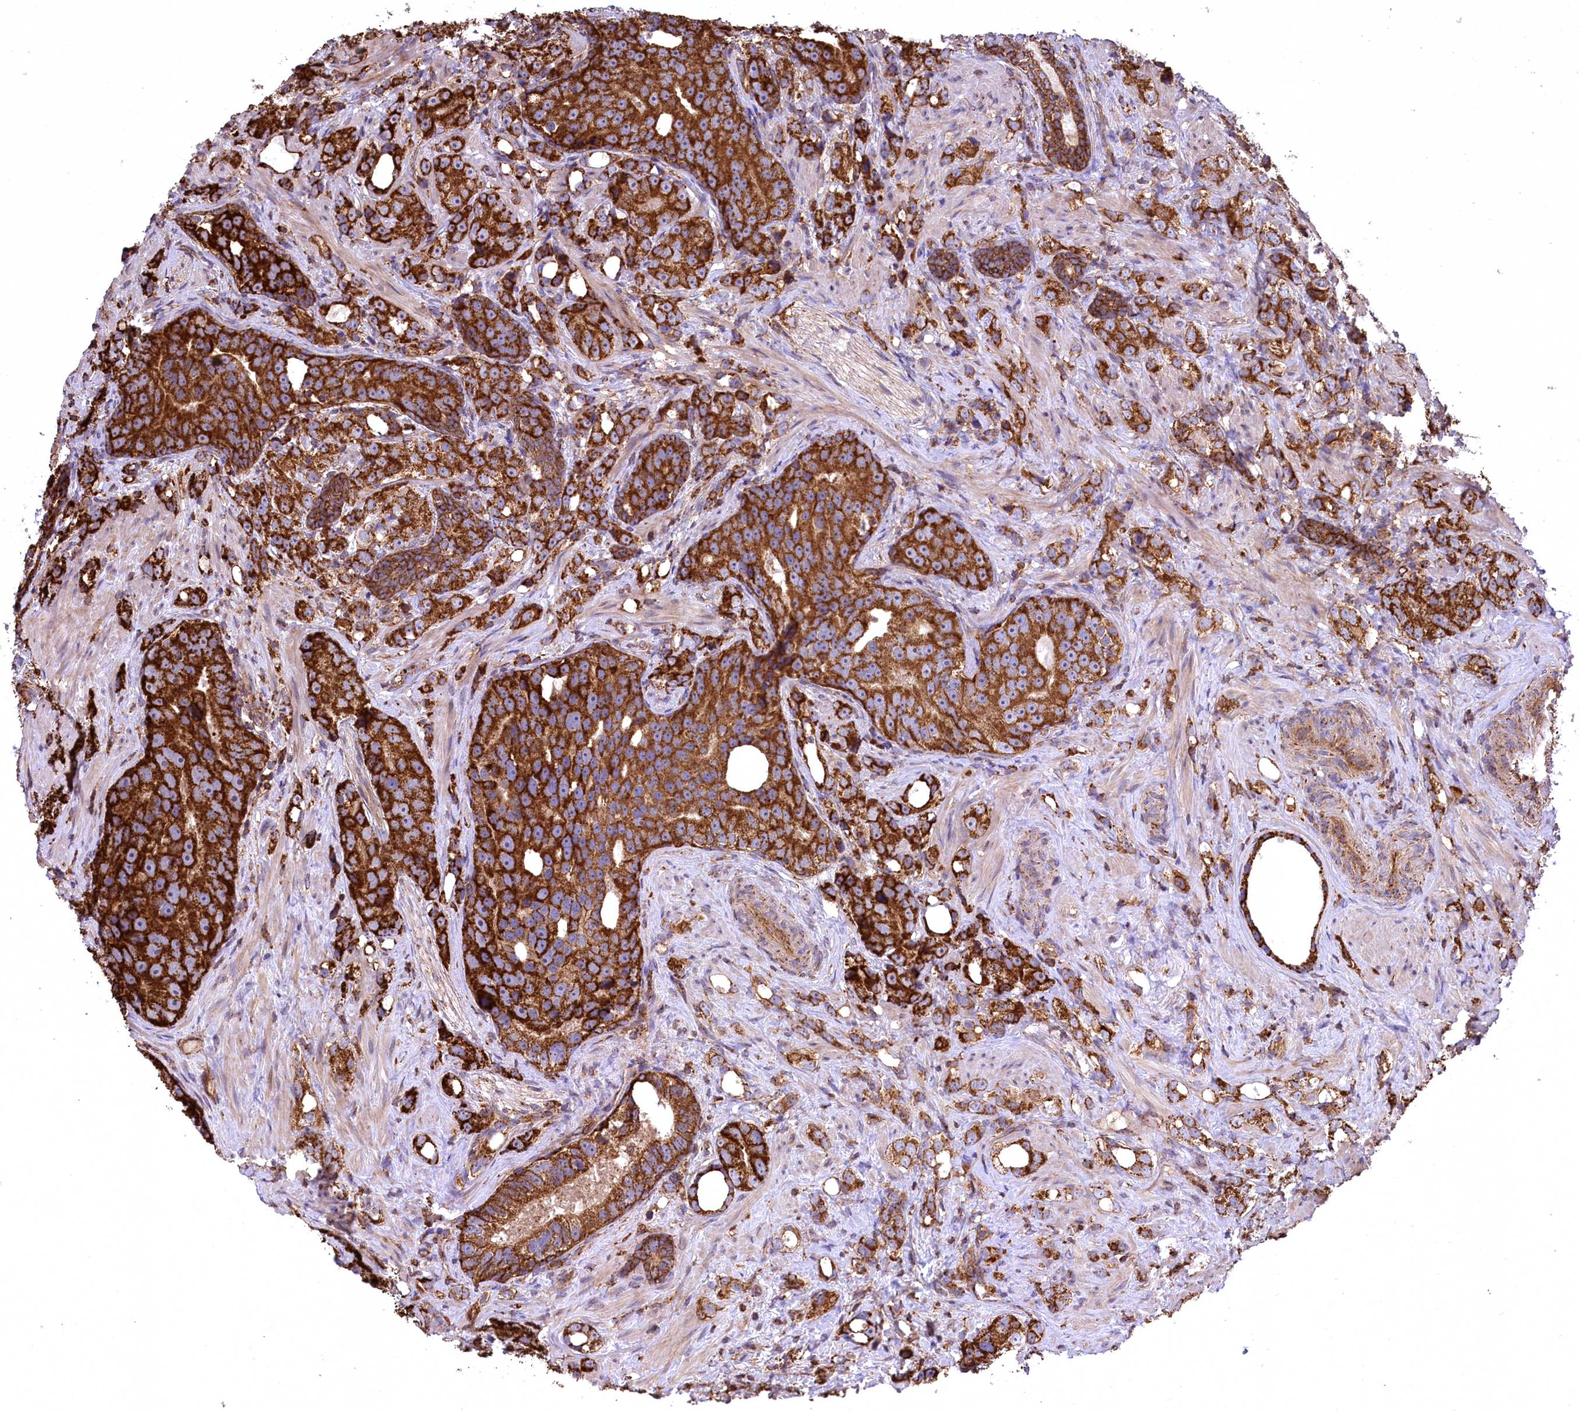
{"staining": {"intensity": "strong", "quantity": ">75%", "location": "cytoplasmic/membranous"}, "tissue": "prostate cancer", "cell_type": "Tumor cells", "image_type": "cancer", "snomed": [{"axis": "morphology", "description": "Adenocarcinoma, High grade"}, {"axis": "topography", "description": "Prostate"}], "caption": "Immunohistochemistry (IHC) (DAB) staining of prostate high-grade adenocarcinoma shows strong cytoplasmic/membranous protein positivity in approximately >75% of tumor cells.", "gene": "CARD19", "patient": {"sex": "male", "age": 63}}